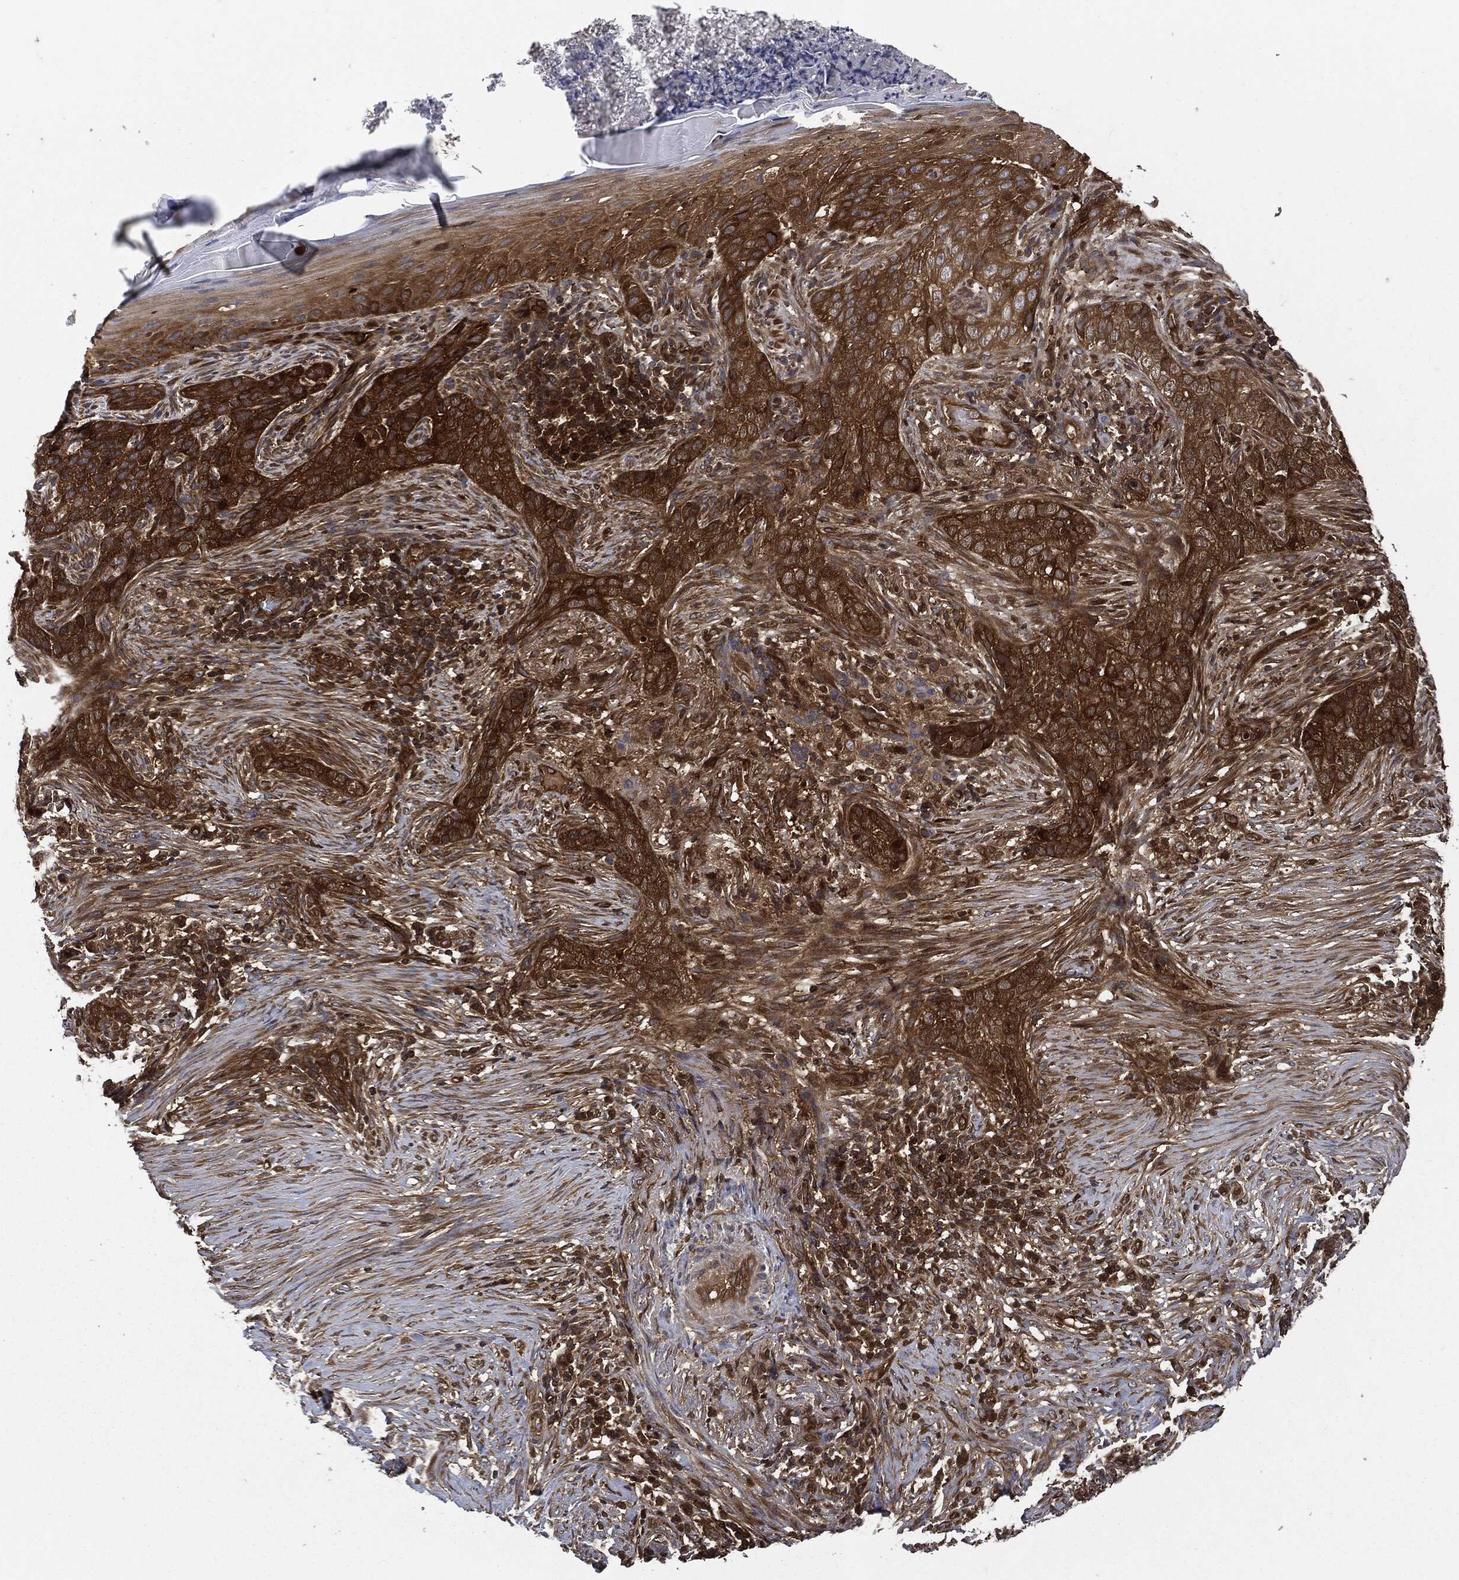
{"staining": {"intensity": "strong", "quantity": ">75%", "location": "cytoplasmic/membranous"}, "tissue": "skin cancer", "cell_type": "Tumor cells", "image_type": "cancer", "snomed": [{"axis": "morphology", "description": "Squamous cell carcinoma, NOS"}, {"axis": "topography", "description": "Skin"}], "caption": "Immunohistochemistry histopathology image of human skin cancer stained for a protein (brown), which exhibits high levels of strong cytoplasmic/membranous positivity in approximately >75% of tumor cells.", "gene": "XPNPEP1", "patient": {"sex": "male", "age": 88}}